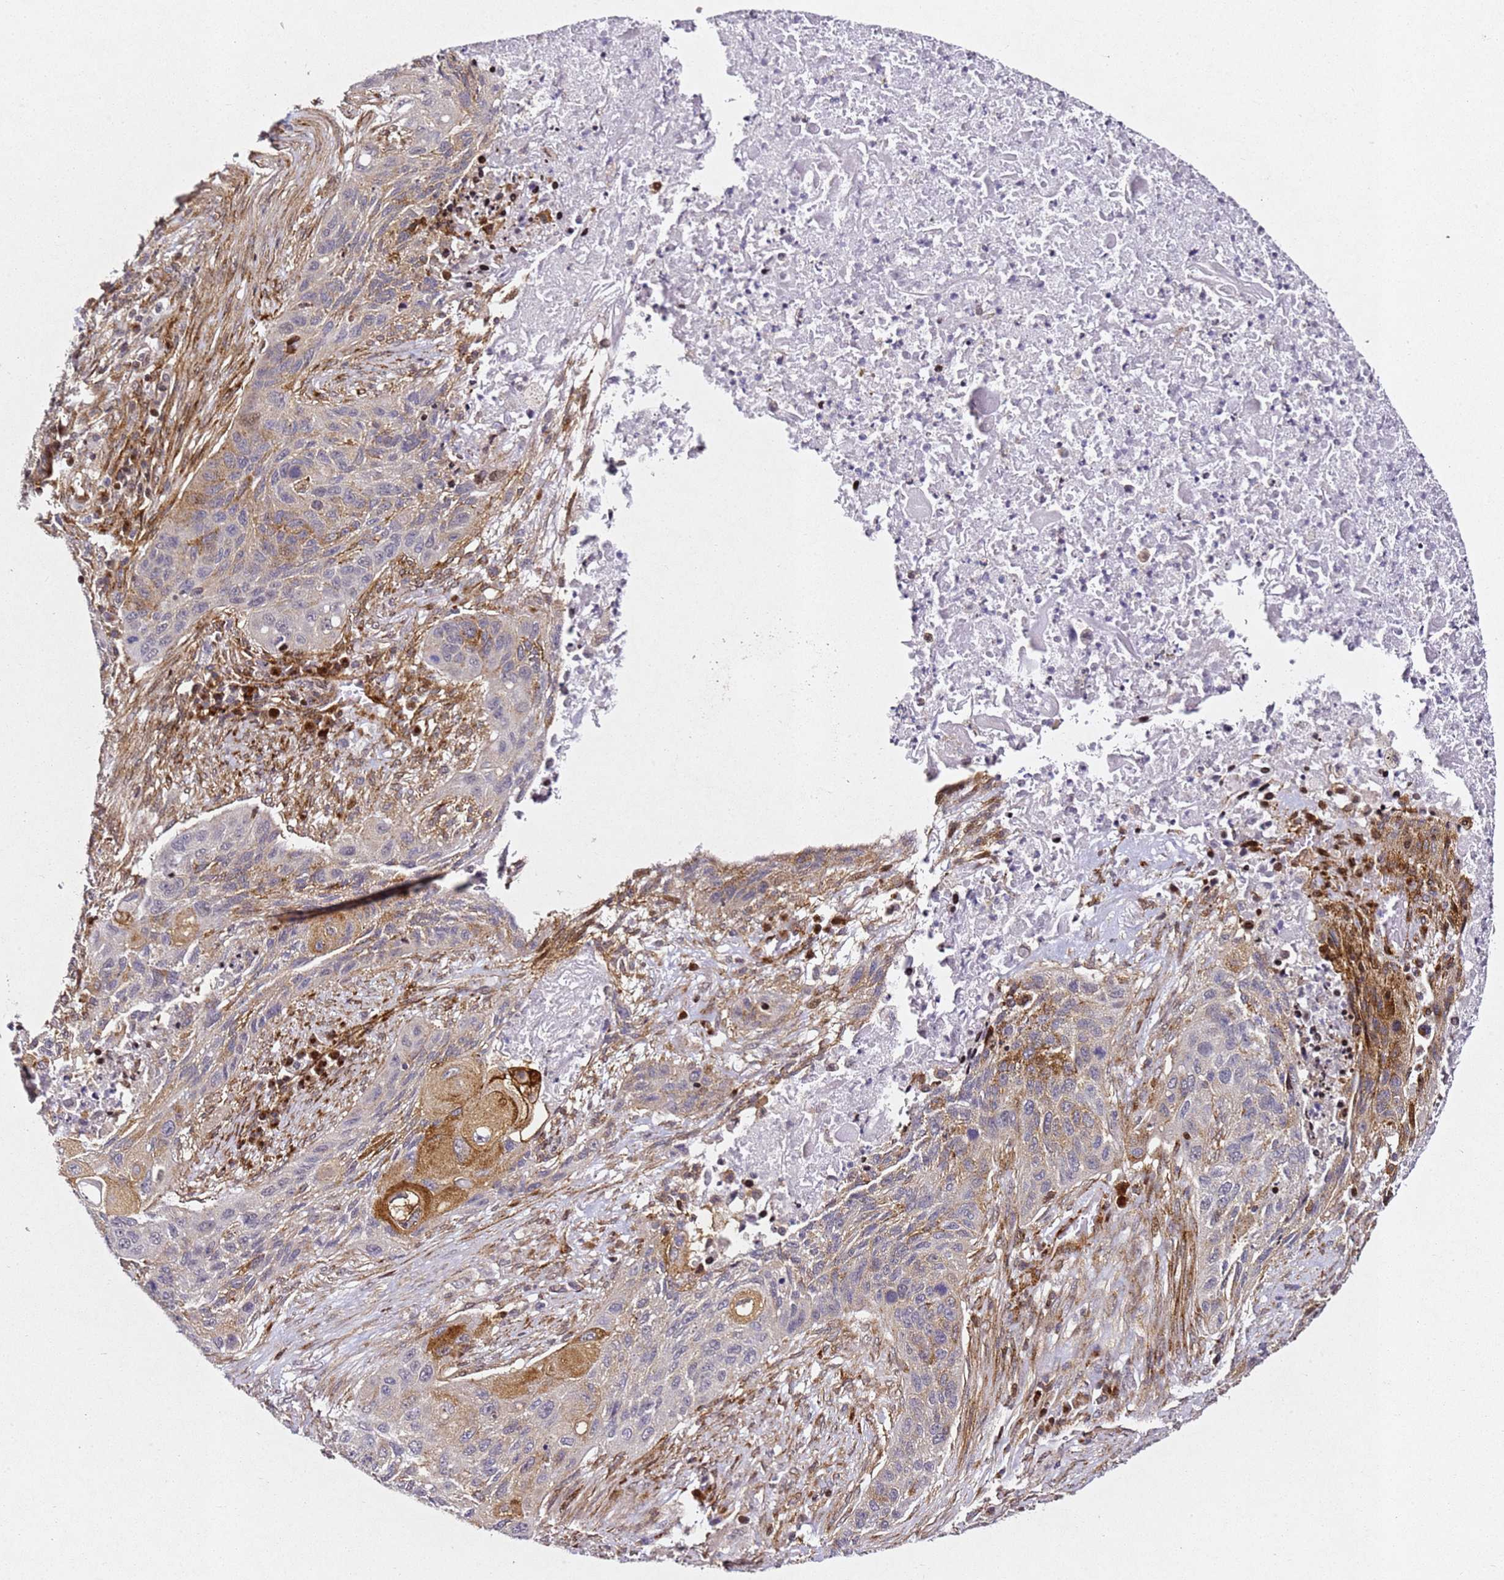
{"staining": {"intensity": "moderate", "quantity": "<25%", "location": "cytoplasmic/membranous"}, "tissue": "lung cancer", "cell_type": "Tumor cells", "image_type": "cancer", "snomed": [{"axis": "morphology", "description": "Squamous cell carcinoma, NOS"}, {"axis": "topography", "description": "Lung"}], "caption": "Moderate cytoplasmic/membranous expression is present in approximately <25% of tumor cells in lung cancer (squamous cell carcinoma). (DAB IHC, brown staining for protein, blue staining for nuclei).", "gene": "ZNF296", "patient": {"sex": "female", "age": 63}}